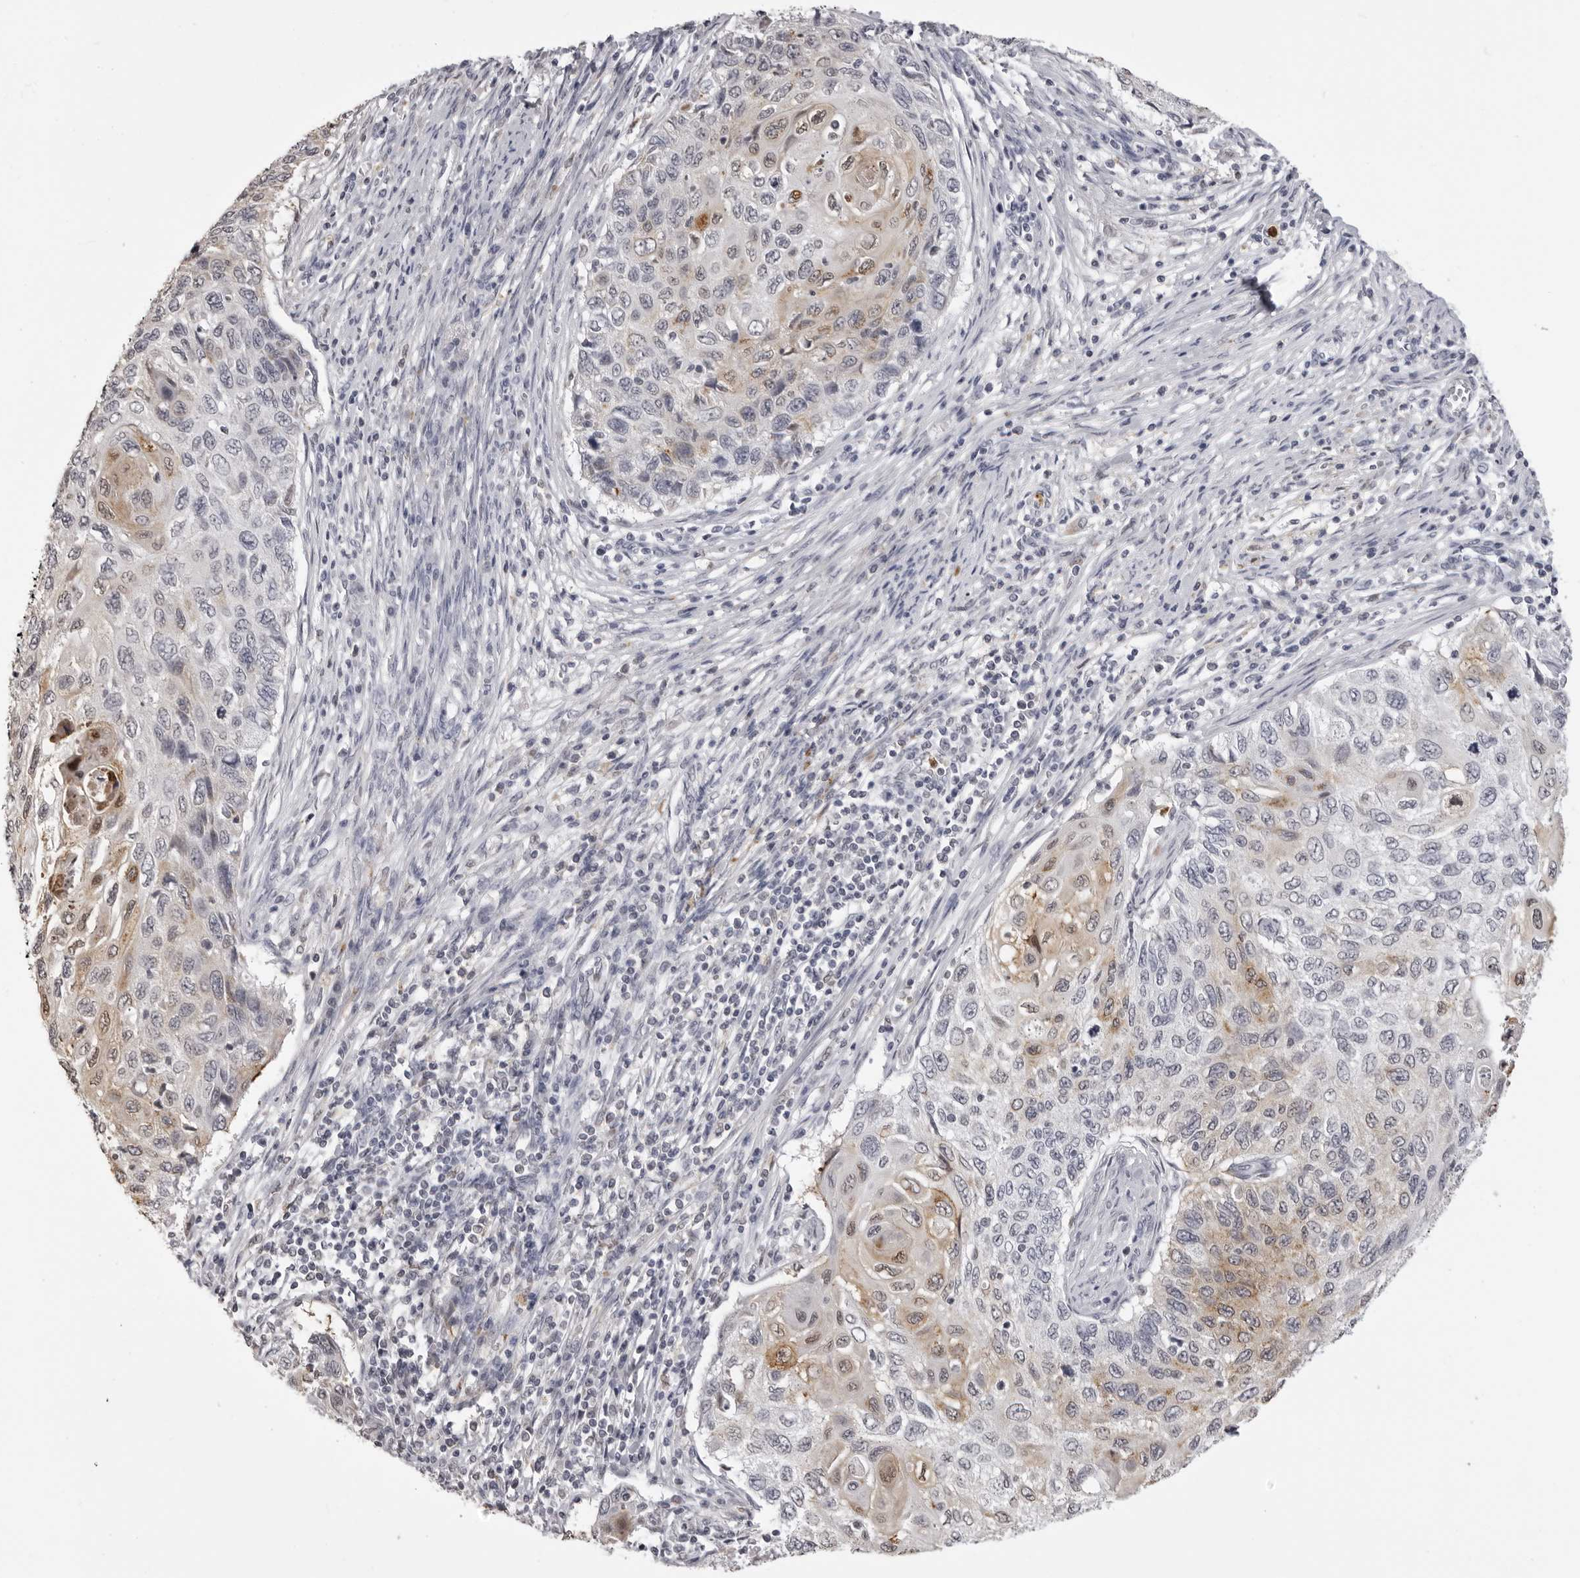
{"staining": {"intensity": "weak", "quantity": "<25%", "location": "cytoplasmic/membranous"}, "tissue": "cervical cancer", "cell_type": "Tumor cells", "image_type": "cancer", "snomed": [{"axis": "morphology", "description": "Squamous cell carcinoma, NOS"}, {"axis": "topography", "description": "Cervix"}], "caption": "Immunohistochemistry of human squamous cell carcinoma (cervical) exhibits no staining in tumor cells.", "gene": "IL31", "patient": {"sex": "female", "age": 70}}